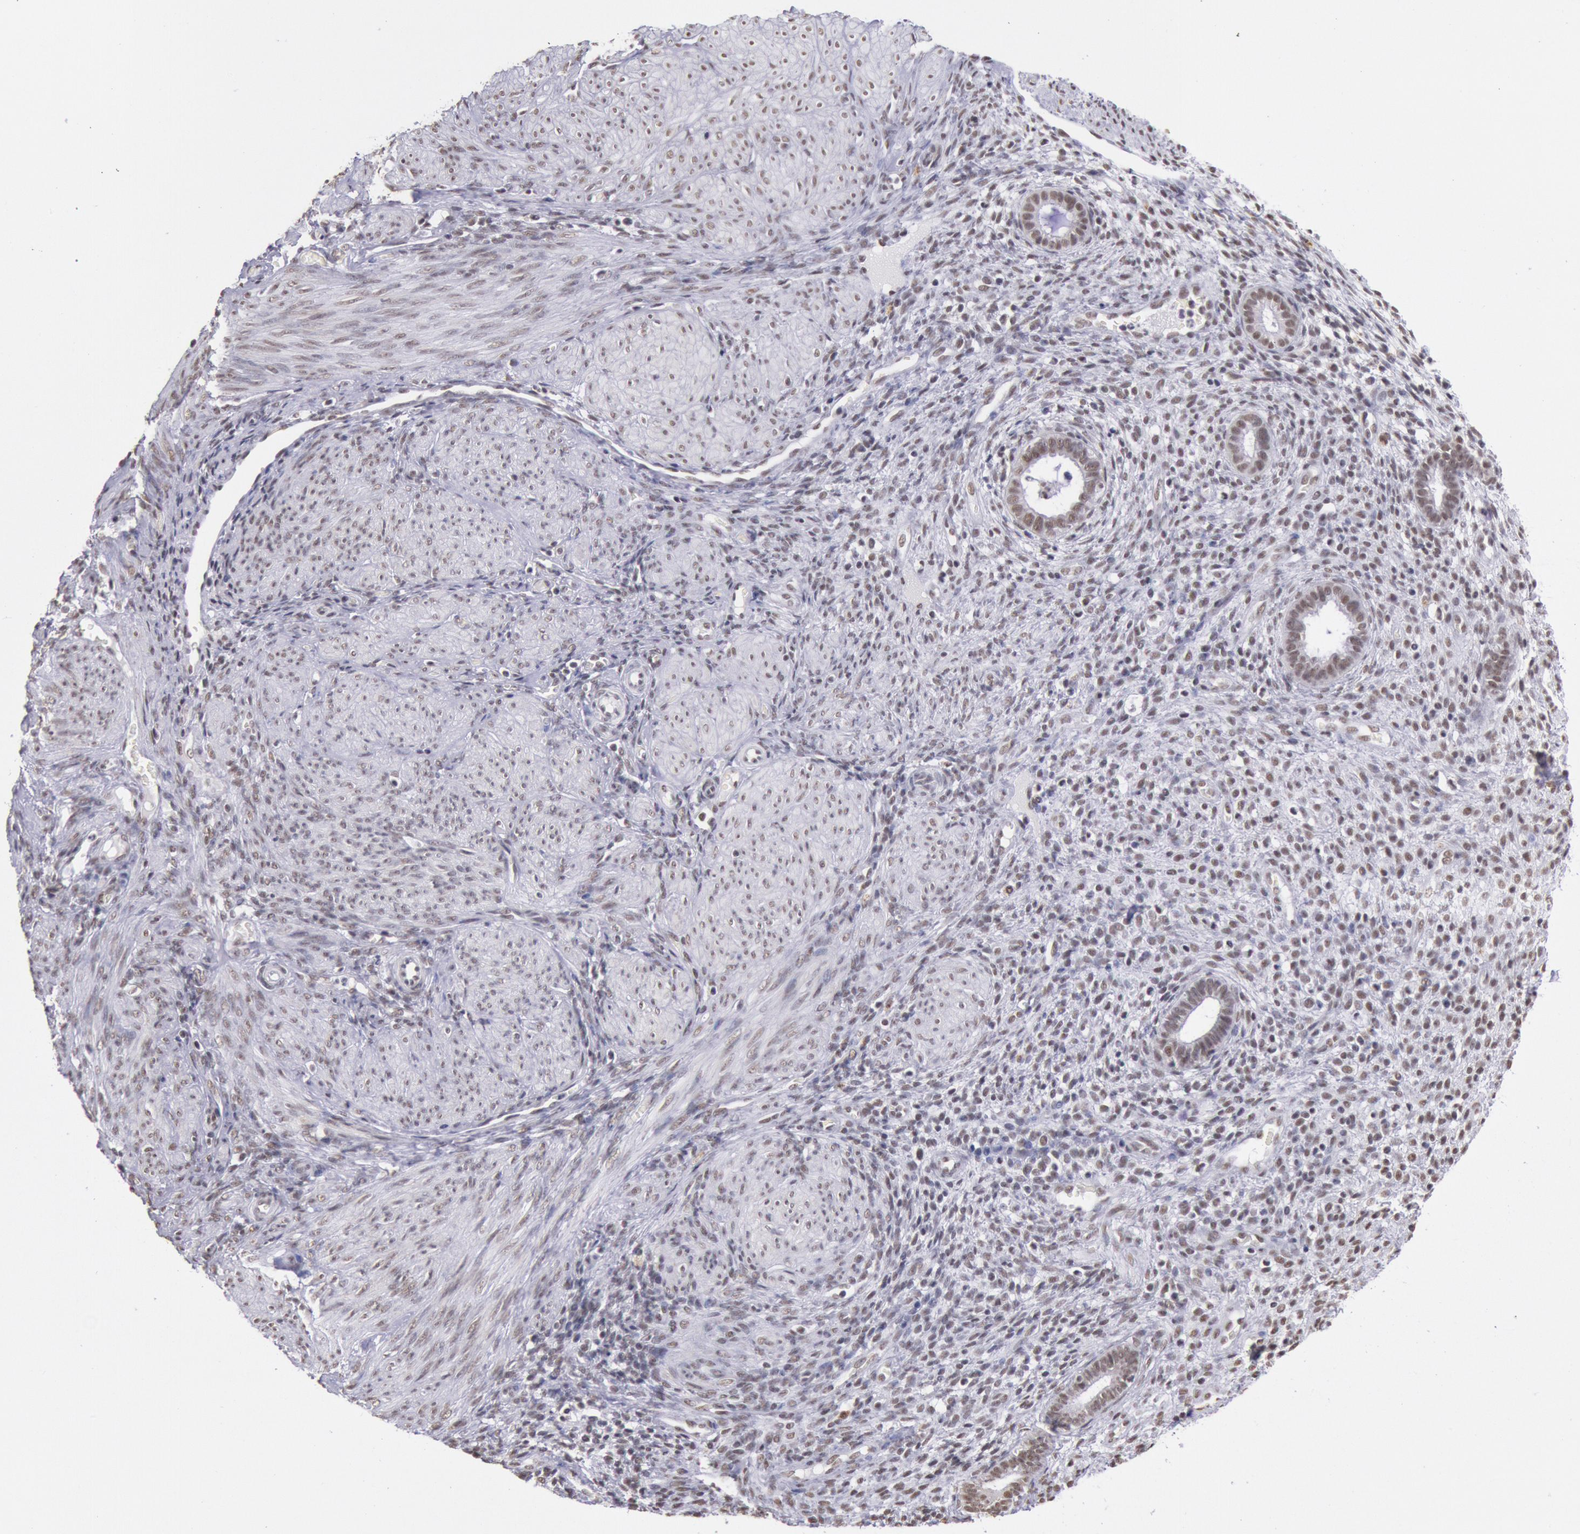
{"staining": {"intensity": "weak", "quantity": ">75%", "location": "nuclear"}, "tissue": "endometrium", "cell_type": "Cells in endometrial stroma", "image_type": "normal", "snomed": [{"axis": "morphology", "description": "Normal tissue, NOS"}, {"axis": "topography", "description": "Endometrium"}], "caption": "The immunohistochemical stain labels weak nuclear expression in cells in endometrial stroma of unremarkable endometrium. The protein of interest is stained brown, and the nuclei are stained in blue (DAB IHC with brightfield microscopy, high magnification).", "gene": "SNRPD3", "patient": {"sex": "female", "age": 72}}